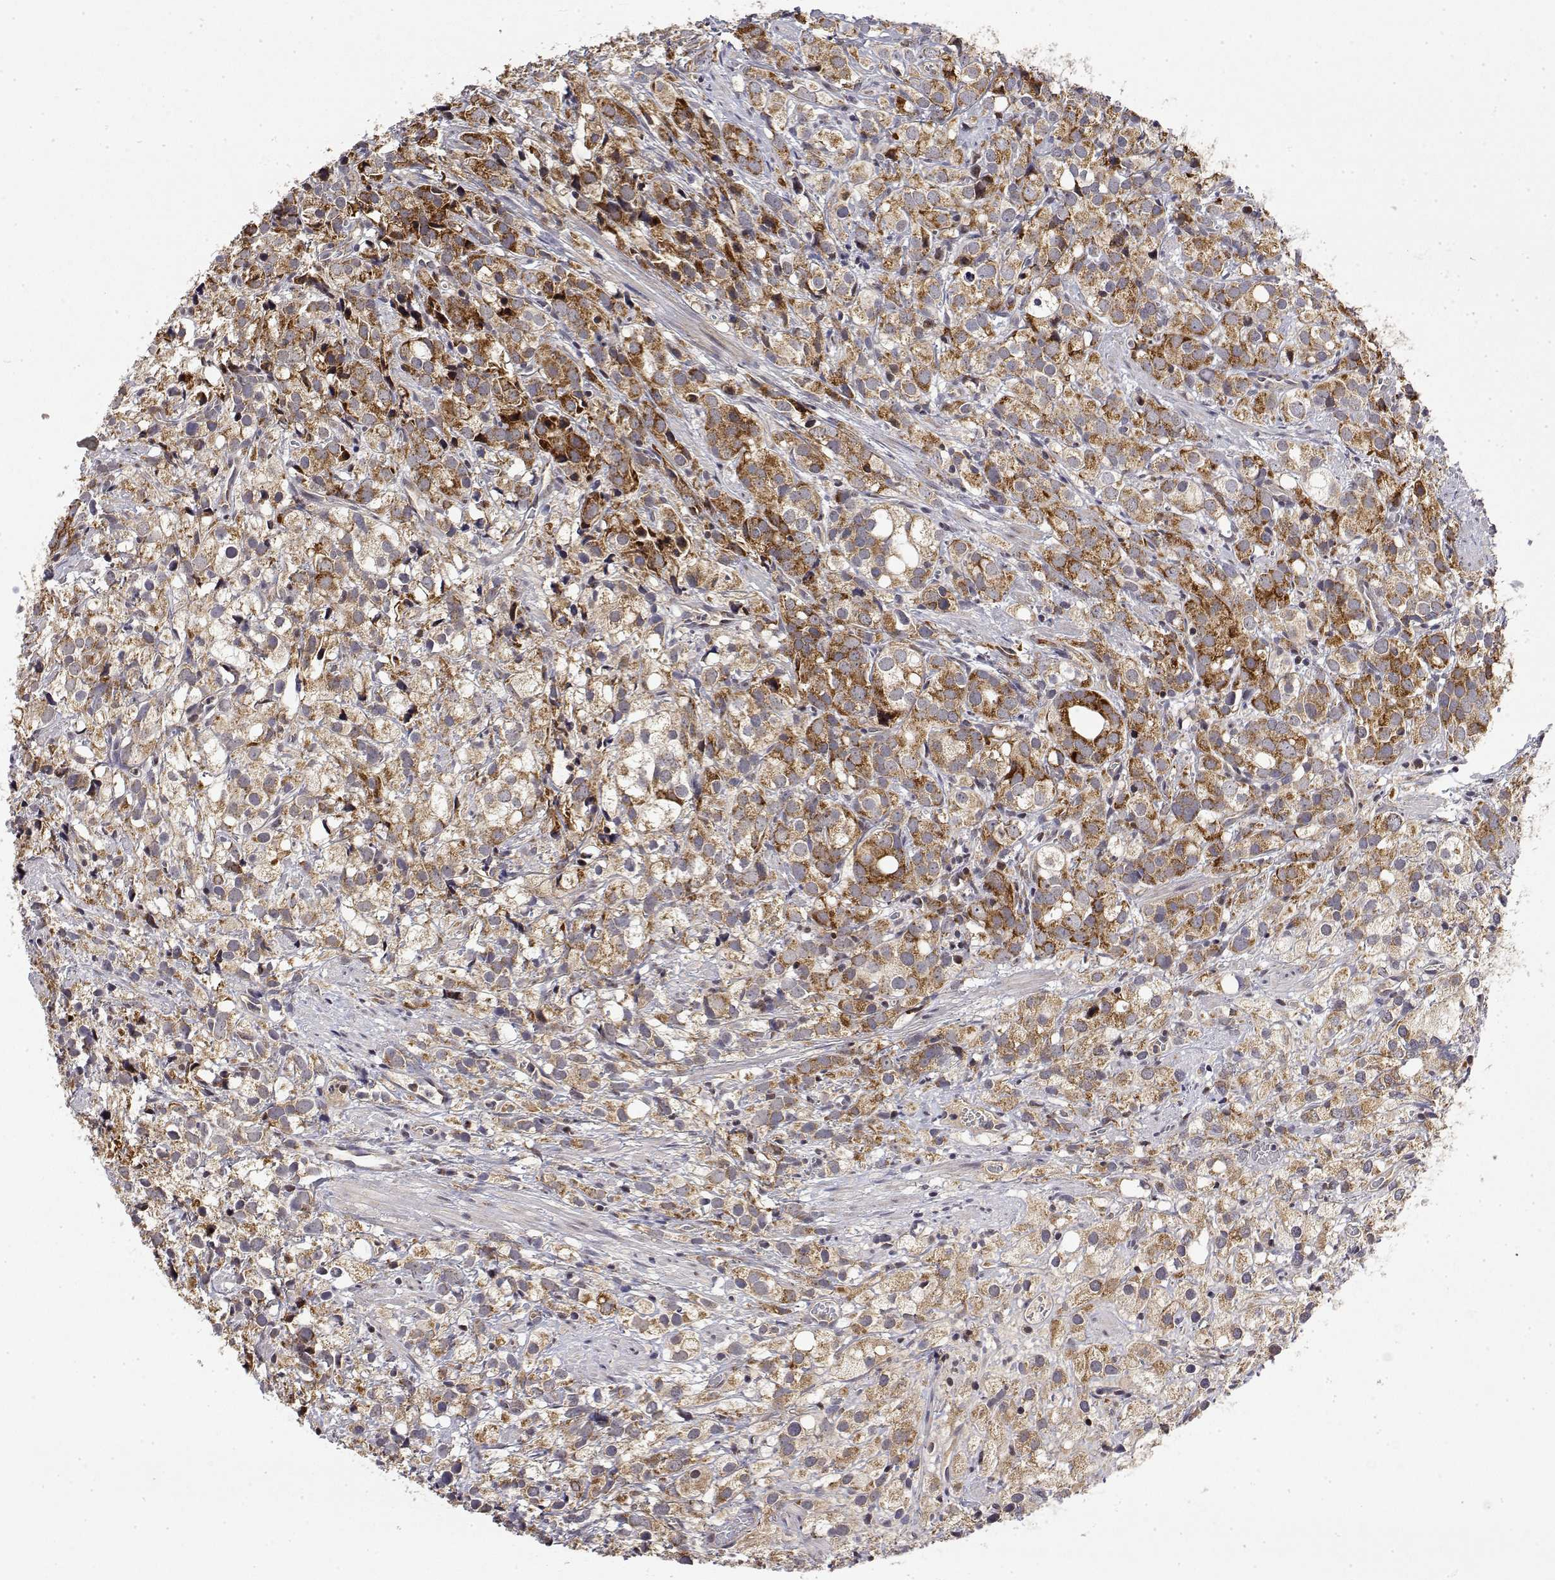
{"staining": {"intensity": "moderate", "quantity": ">75%", "location": "cytoplasmic/membranous"}, "tissue": "prostate cancer", "cell_type": "Tumor cells", "image_type": "cancer", "snomed": [{"axis": "morphology", "description": "Adenocarcinoma, High grade"}, {"axis": "topography", "description": "Prostate"}], "caption": "Protein staining displays moderate cytoplasmic/membranous staining in about >75% of tumor cells in prostate cancer. The staining is performed using DAB (3,3'-diaminobenzidine) brown chromogen to label protein expression. The nuclei are counter-stained blue using hematoxylin.", "gene": "GADD45GIP1", "patient": {"sex": "male", "age": 86}}